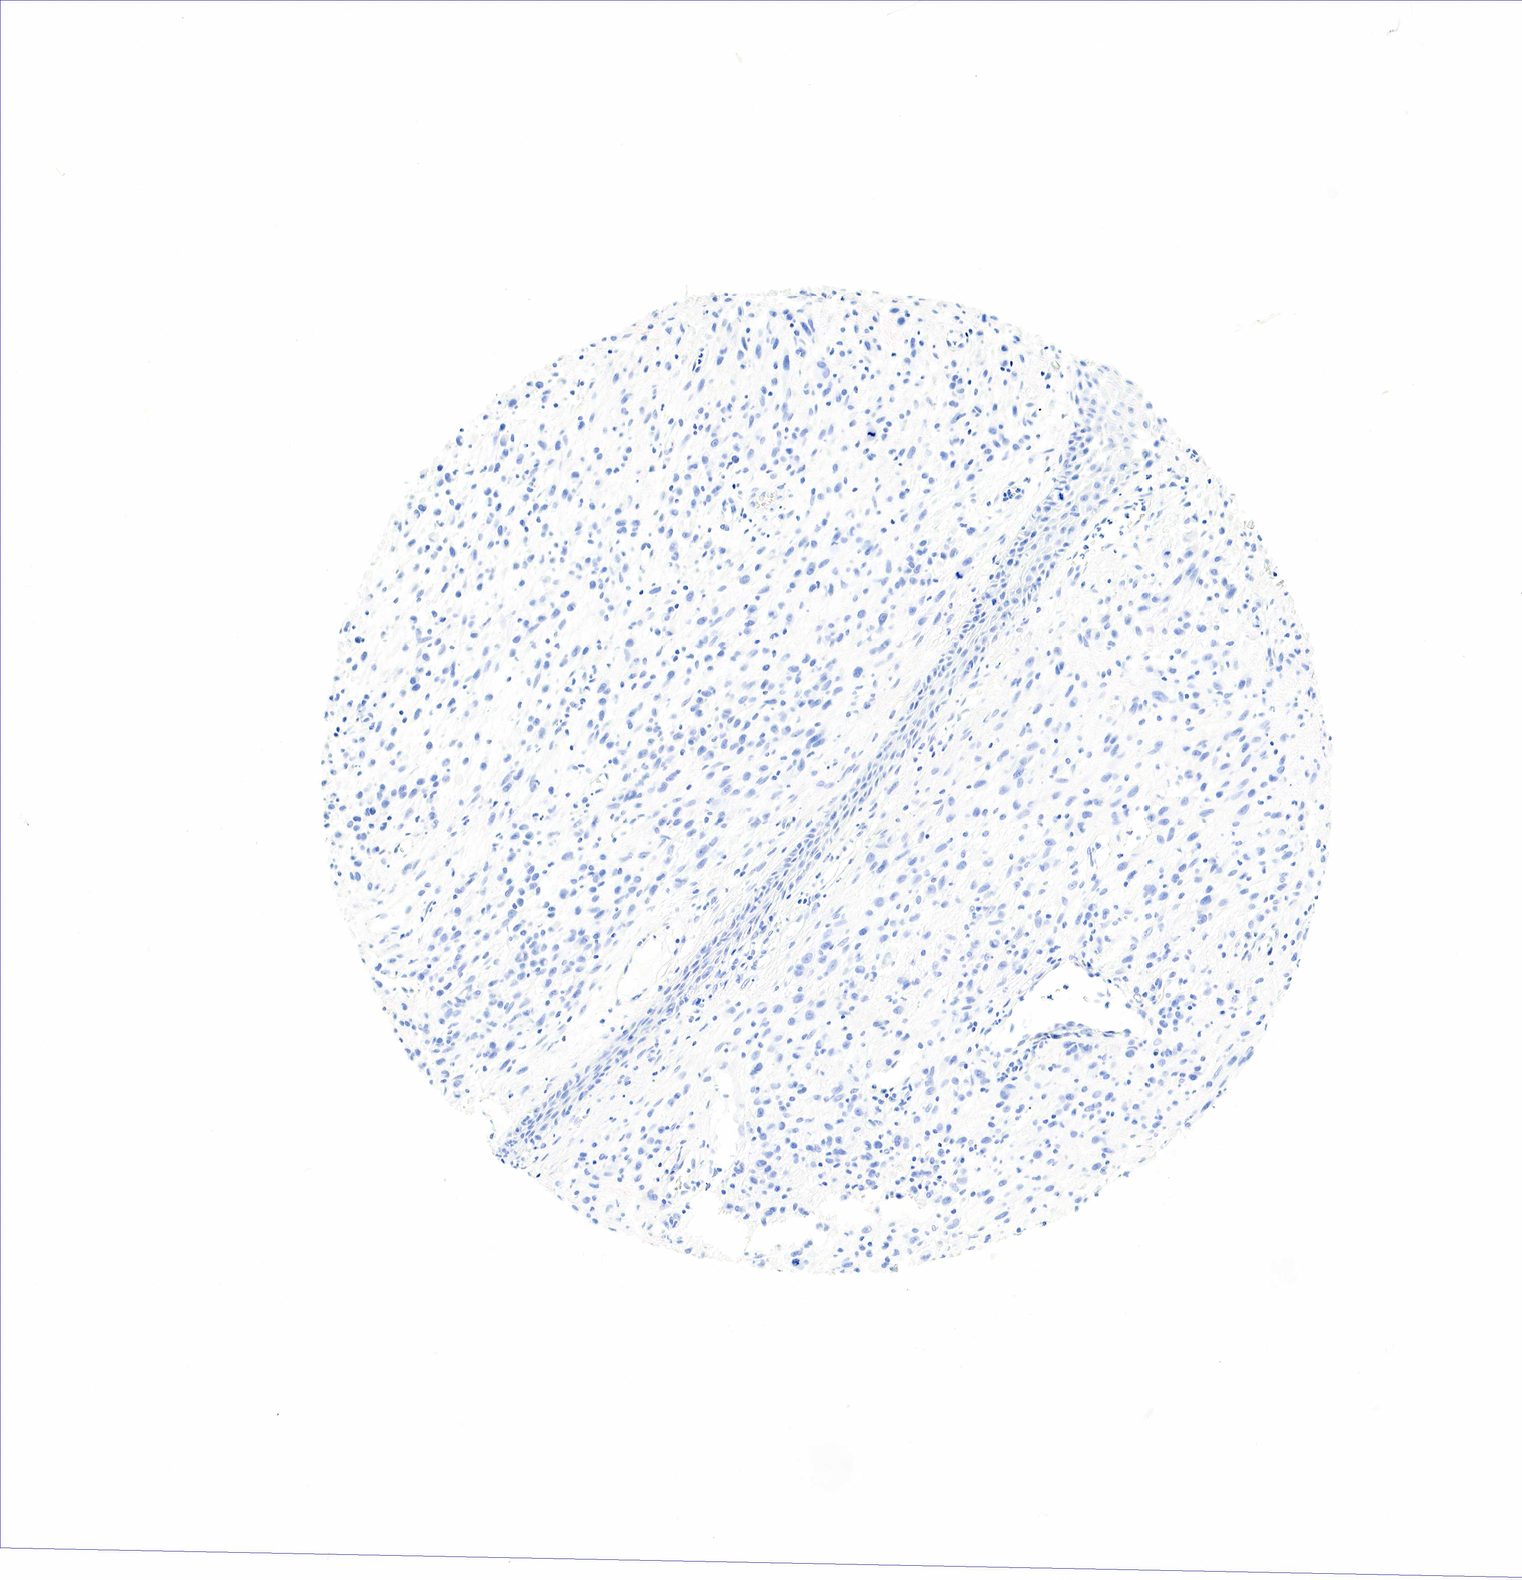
{"staining": {"intensity": "negative", "quantity": "none", "location": "none"}, "tissue": "melanoma", "cell_type": "Tumor cells", "image_type": "cancer", "snomed": [{"axis": "morphology", "description": "Malignant melanoma, NOS"}, {"axis": "topography", "description": "Skin"}], "caption": "This image is of malignant melanoma stained with IHC to label a protein in brown with the nuclei are counter-stained blue. There is no expression in tumor cells.", "gene": "KRT7", "patient": {"sex": "male", "age": 51}}